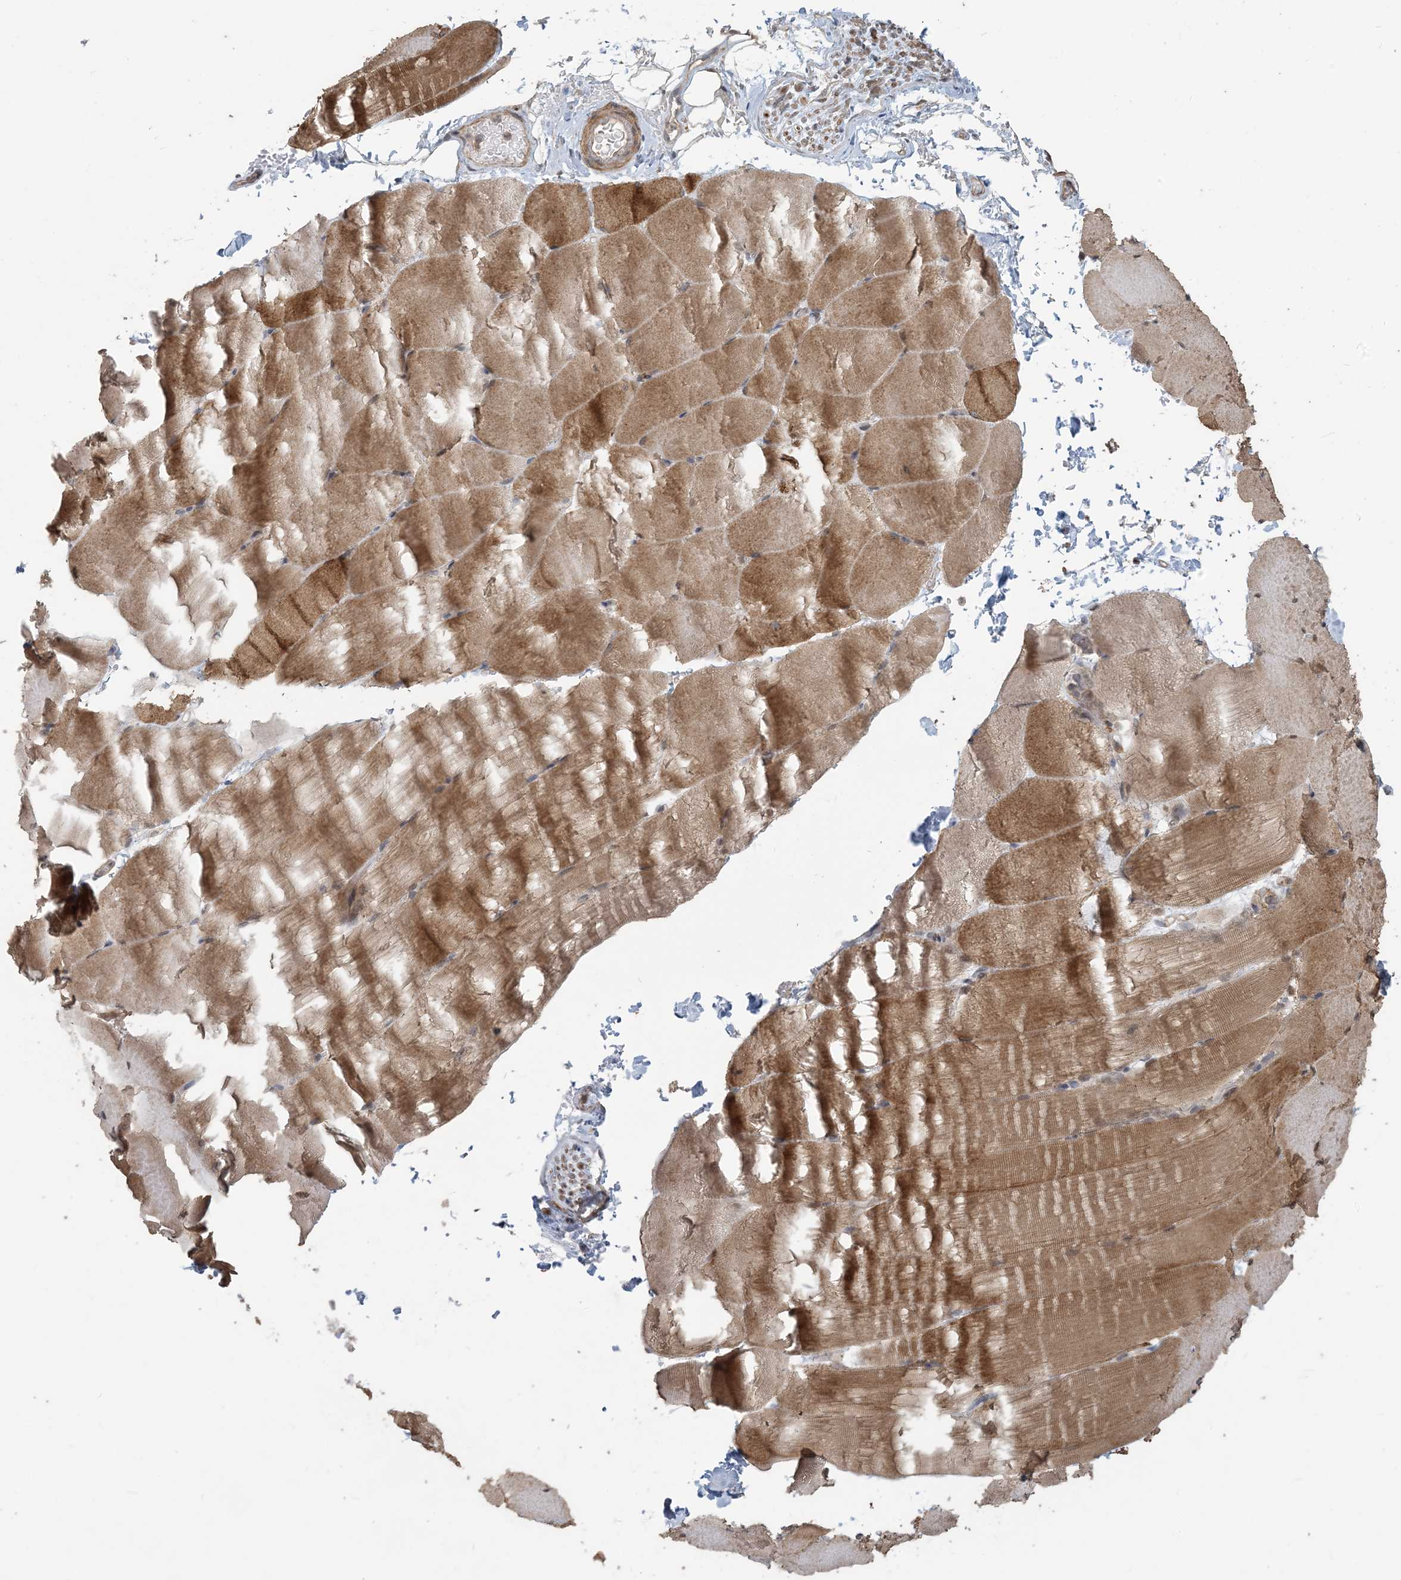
{"staining": {"intensity": "moderate", "quantity": "25%-75%", "location": "cytoplasmic/membranous"}, "tissue": "skeletal muscle", "cell_type": "Myocytes", "image_type": "normal", "snomed": [{"axis": "morphology", "description": "Normal tissue, NOS"}, {"axis": "topography", "description": "Skeletal muscle"}, {"axis": "topography", "description": "Parathyroid gland"}], "caption": "The micrograph reveals a brown stain indicating the presence of a protein in the cytoplasmic/membranous of myocytes in skeletal muscle. The staining was performed using DAB (3,3'-diaminobenzidine) to visualize the protein expression in brown, while the nuclei were stained in blue with hematoxylin (Magnification: 20x).", "gene": "ZC3H12A", "patient": {"sex": "female", "age": 37}}